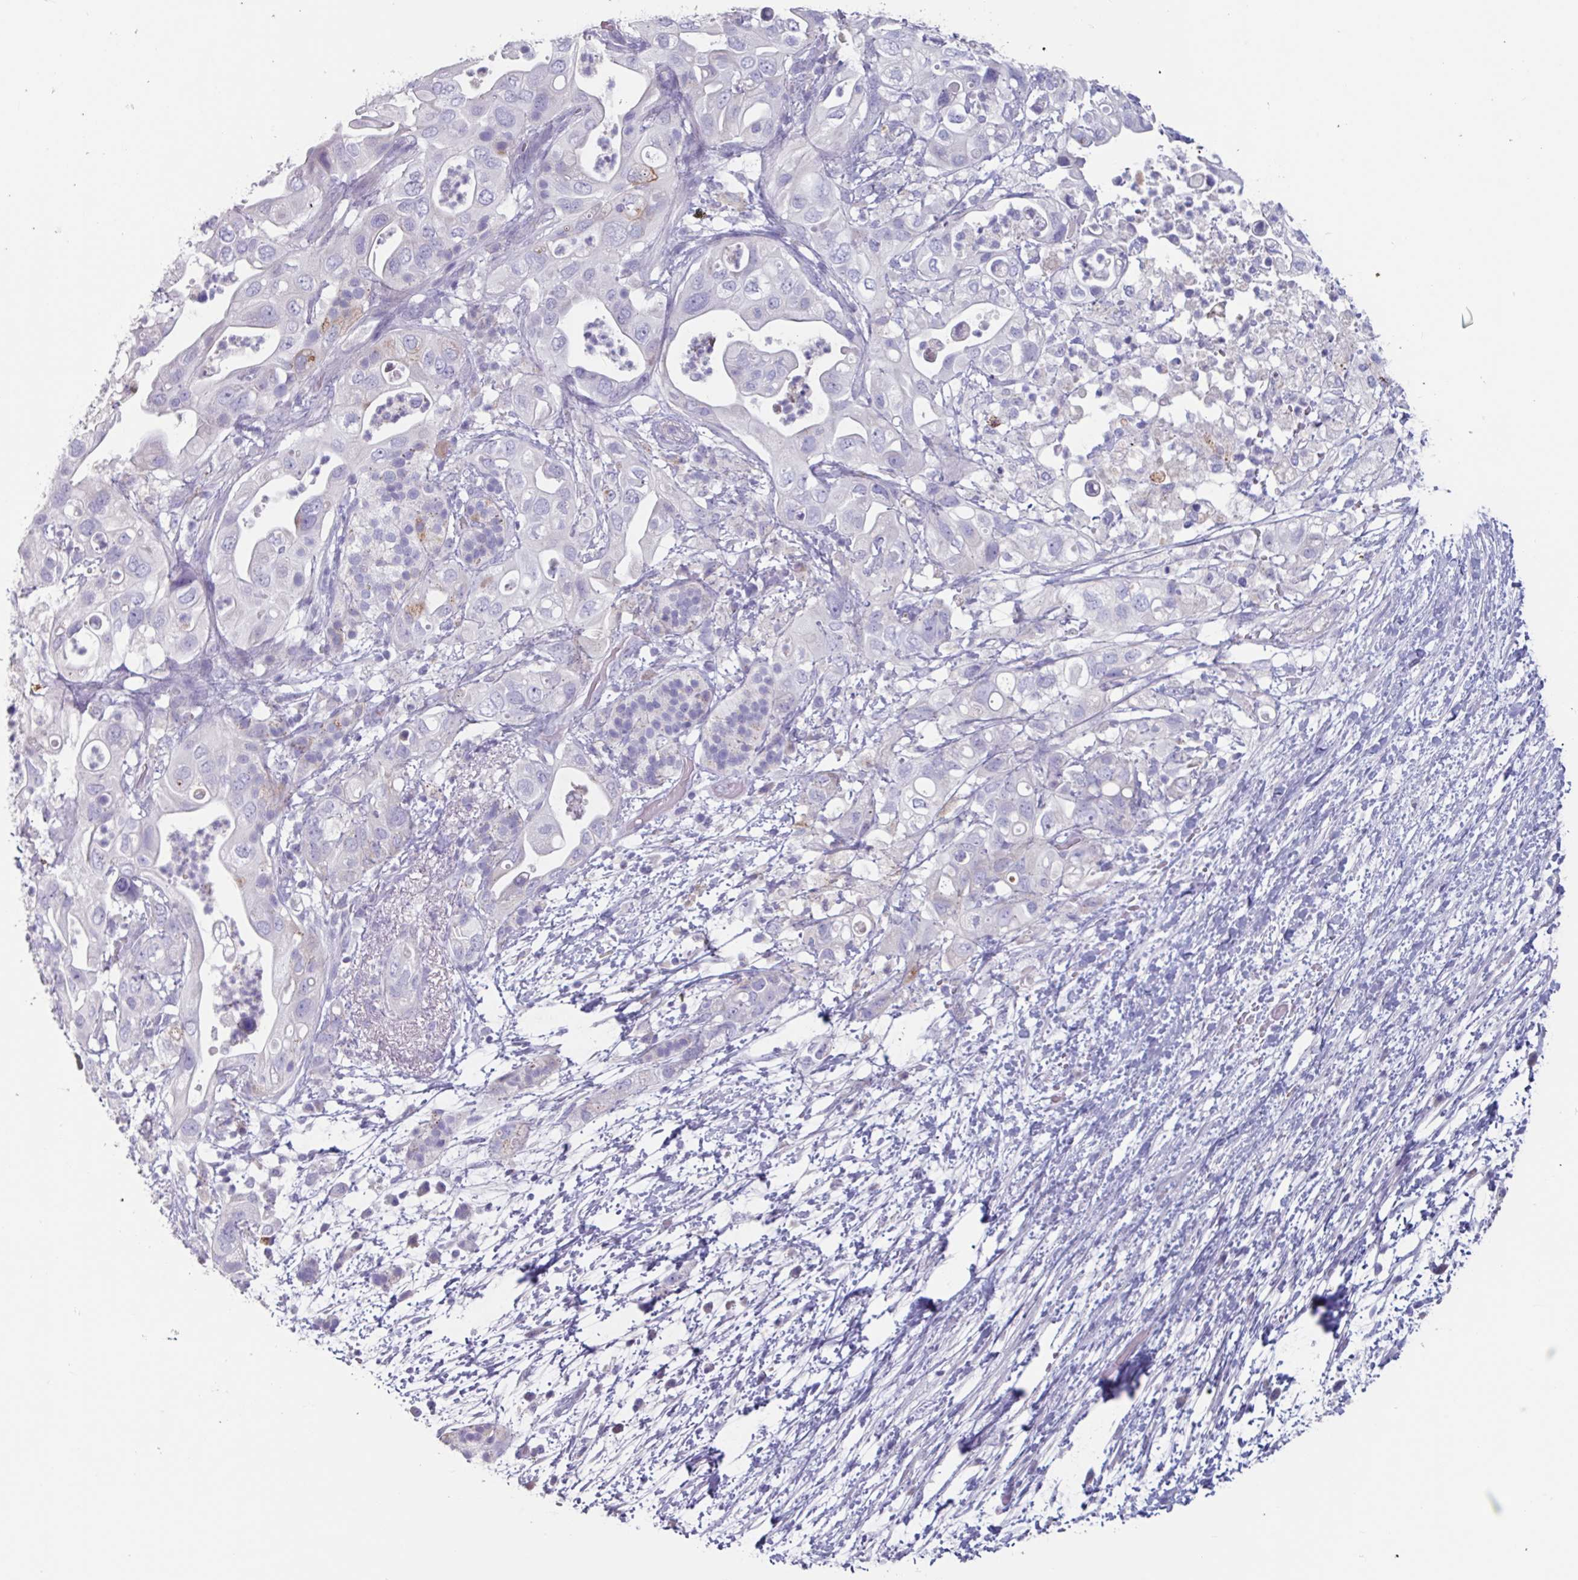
{"staining": {"intensity": "negative", "quantity": "none", "location": "none"}, "tissue": "pancreatic cancer", "cell_type": "Tumor cells", "image_type": "cancer", "snomed": [{"axis": "morphology", "description": "Adenocarcinoma, NOS"}, {"axis": "topography", "description": "Pancreas"}], "caption": "An immunohistochemistry (IHC) histopathology image of pancreatic cancer is shown. There is no staining in tumor cells of pancreatic cancer.", "gene": "OR2T10", "patient": {"sex": "female", "age": 72}}